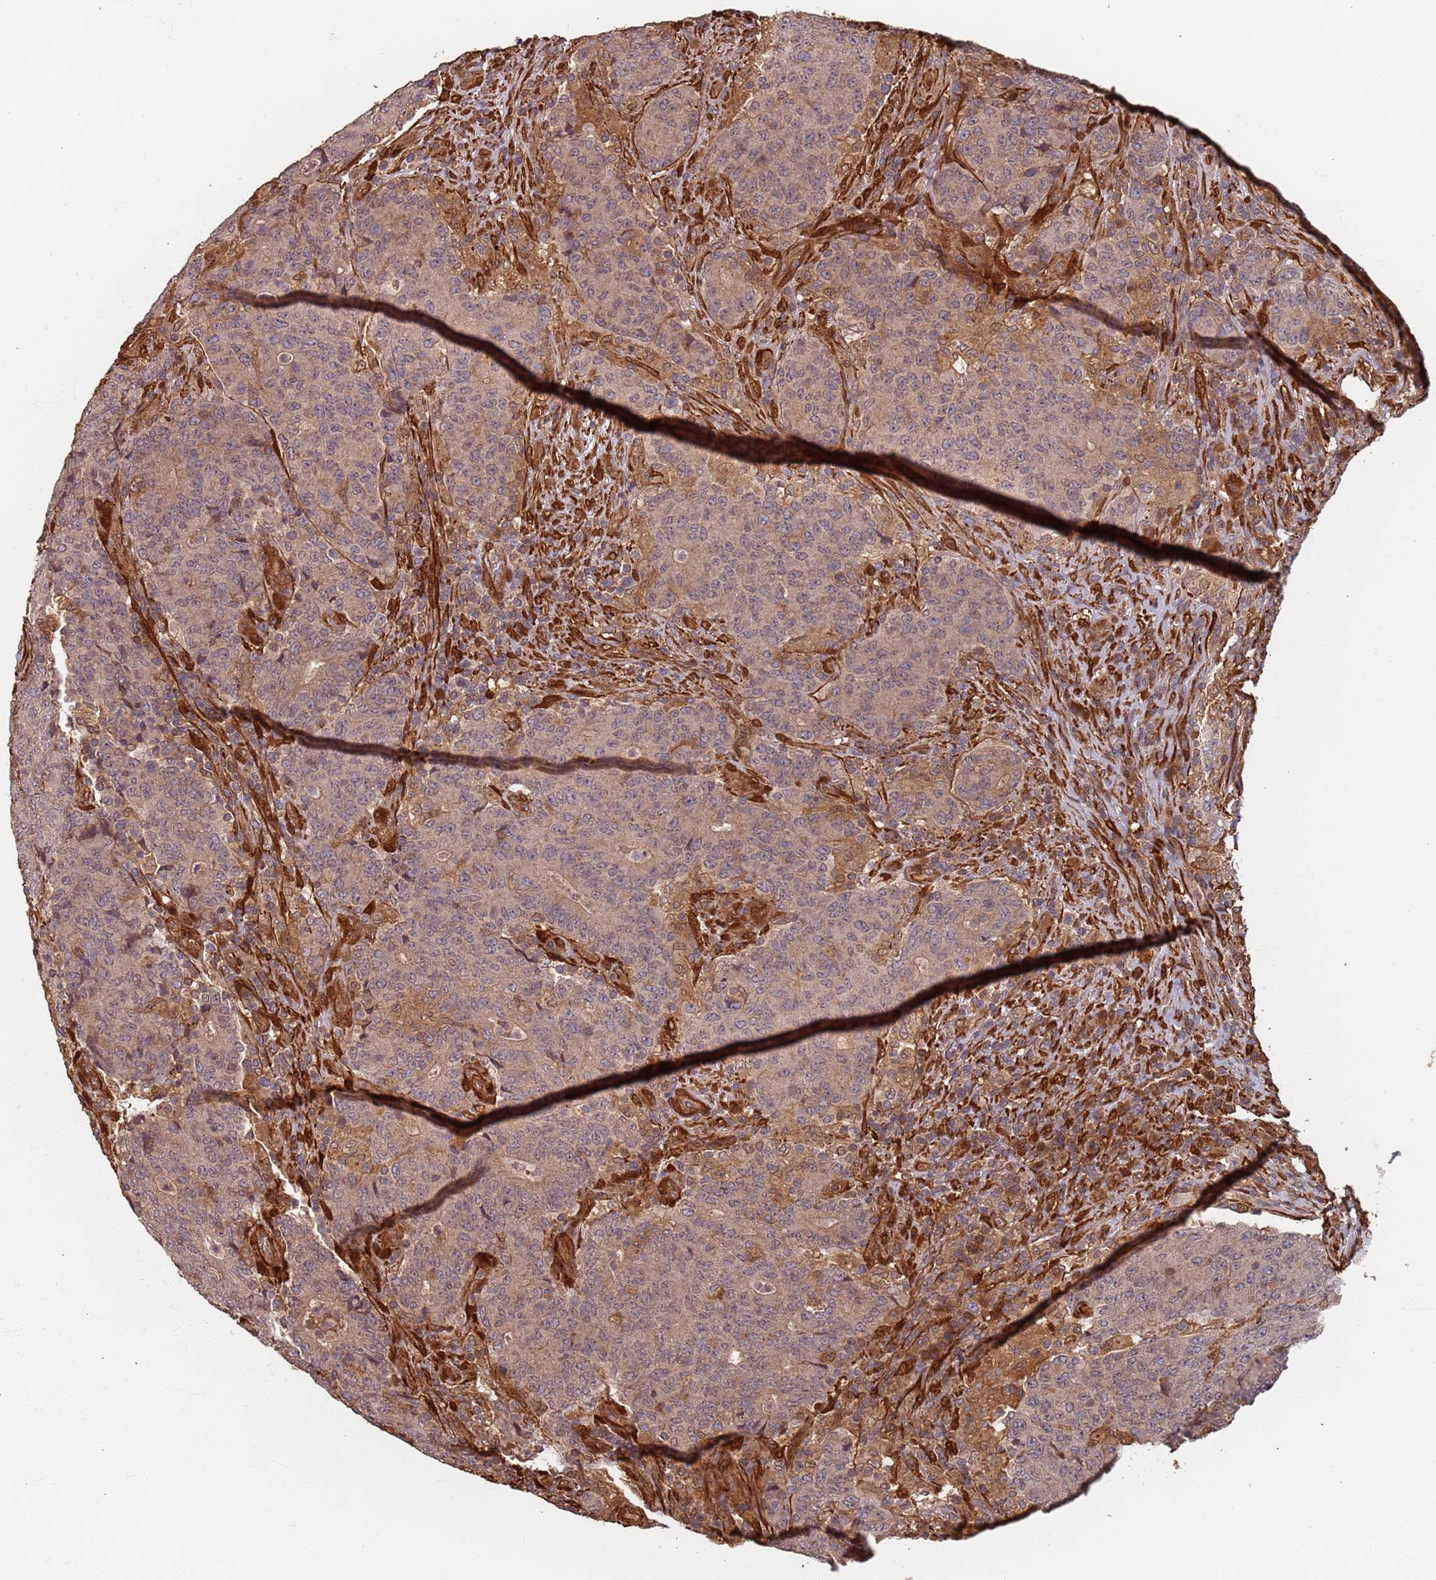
{"staining": {"intensity": "weak", "quantity": ">75%", "location": "cytoplasmic/membranous"}, "tissue": "colorectal cancer", "cell_type": "Tumor cells", "image_type": "cancer", "snomed": [{"axis": "morphology", "description": "Adenocarcinoma, NOS"}, {"axis": "topography", "description": "Colon"}], "caption": "IHC (DAB) staining of human colorectal cancer (adenocarcinoma) displays weak cytoplasmic/membranous protein positivity in approximately >75% of tumor cells.", "gene": "SDCCAG8", "patient": {"sex": "female", "age": 75}}